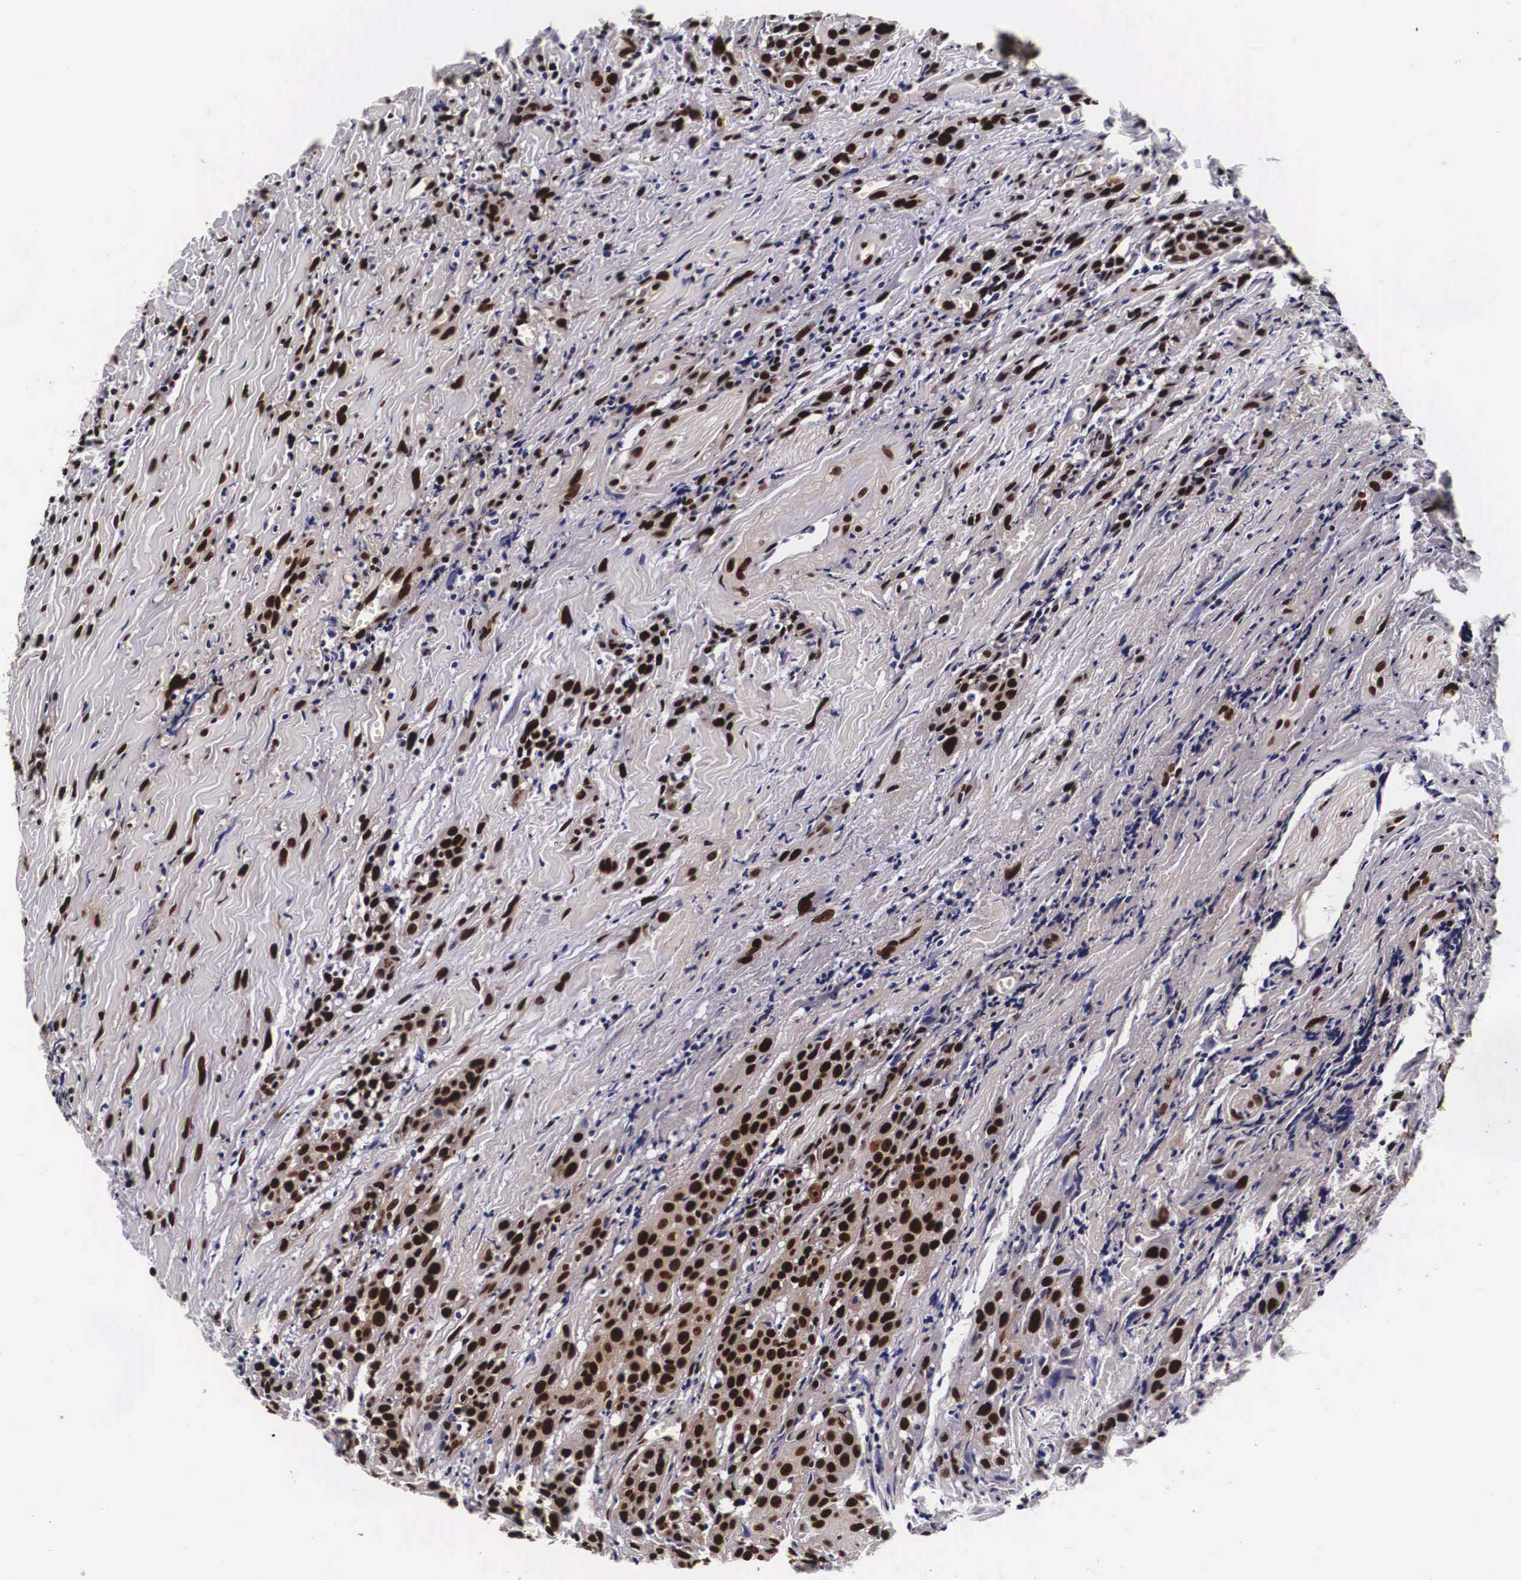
{"staining": {"intensity": "strong", "quantity": ">75%", "location": "nuclear"}, "tissue": "head and neck cancer", "cell_type": "Tumor cells", "image_type": "cancer", "snomed": [{"axis": "morphology", "description": "Squamous cell carcinoma, NOS"}, {"axis": "topography", "description": "Oral tissue"}, {"axis": "topography", "description": "Head-Neck"}], "caption": "Tumor cells show high levels of strong nuclear positivity in approximately >75% of cells in human head and neck cancer.", "gene": "PABPN1", "patient": {"sex": "female", "age": 82}}